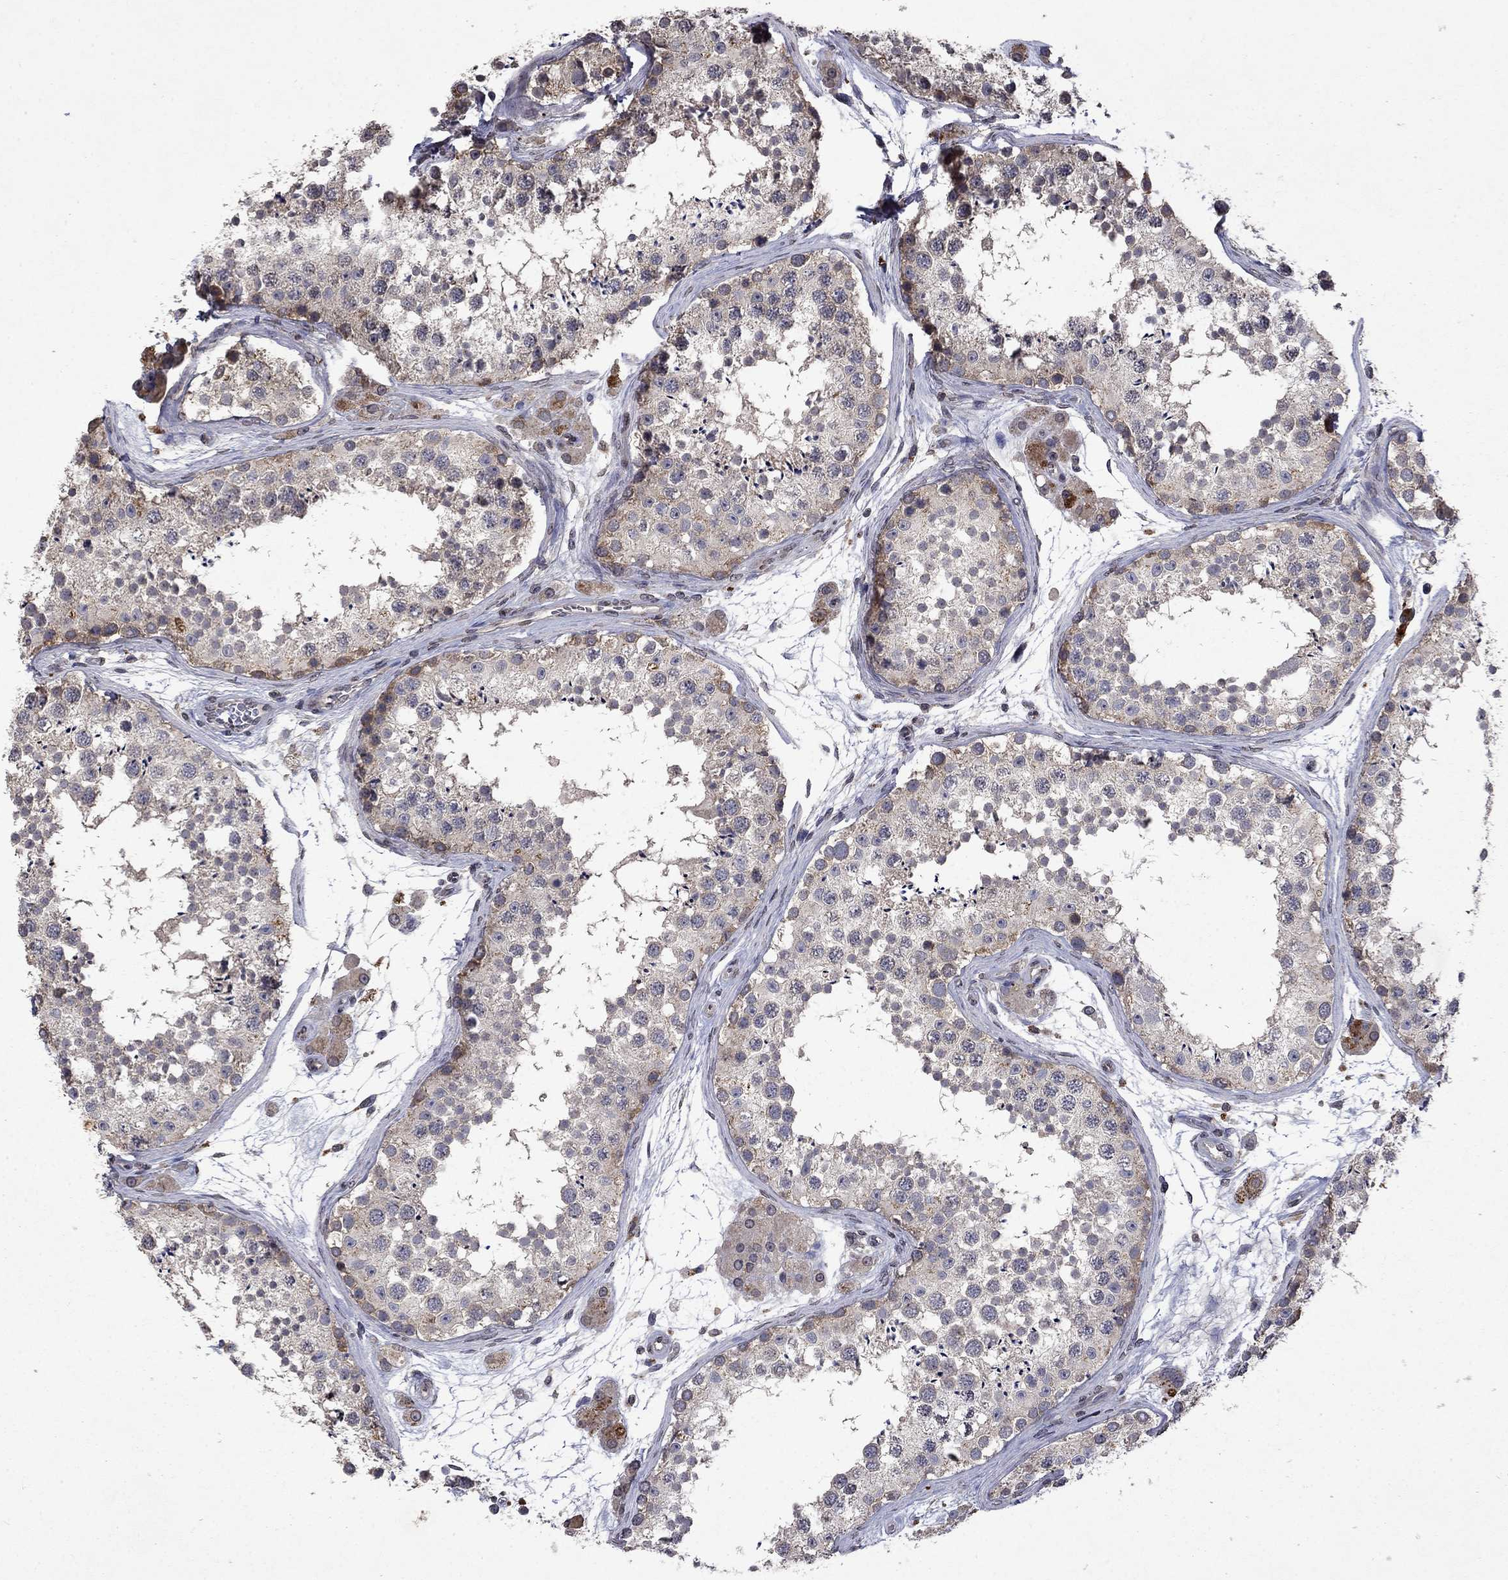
{"staining": {"intensity": "moderate", "quantity": "<25%", "location": "cytoplasmic/membranous,nuclear"}, "tissue": "testis", "cell_type": "Cells in seminiferous ducts", "image_type": "normal", "snomed": [{"axis": "morphology", "description": "Normal tissue, NOS"}, {"axis": "topography", "description": "Testis"}], "caption": "This is an image of immunohistochemistry staining of unremarkable testis, which shows moderate expression in the cytoplasmic/membranous,nuclear of cells in seminiferous ducts.", "gene": "TTC38", "patient": {"sex": "male", "age": 41}}